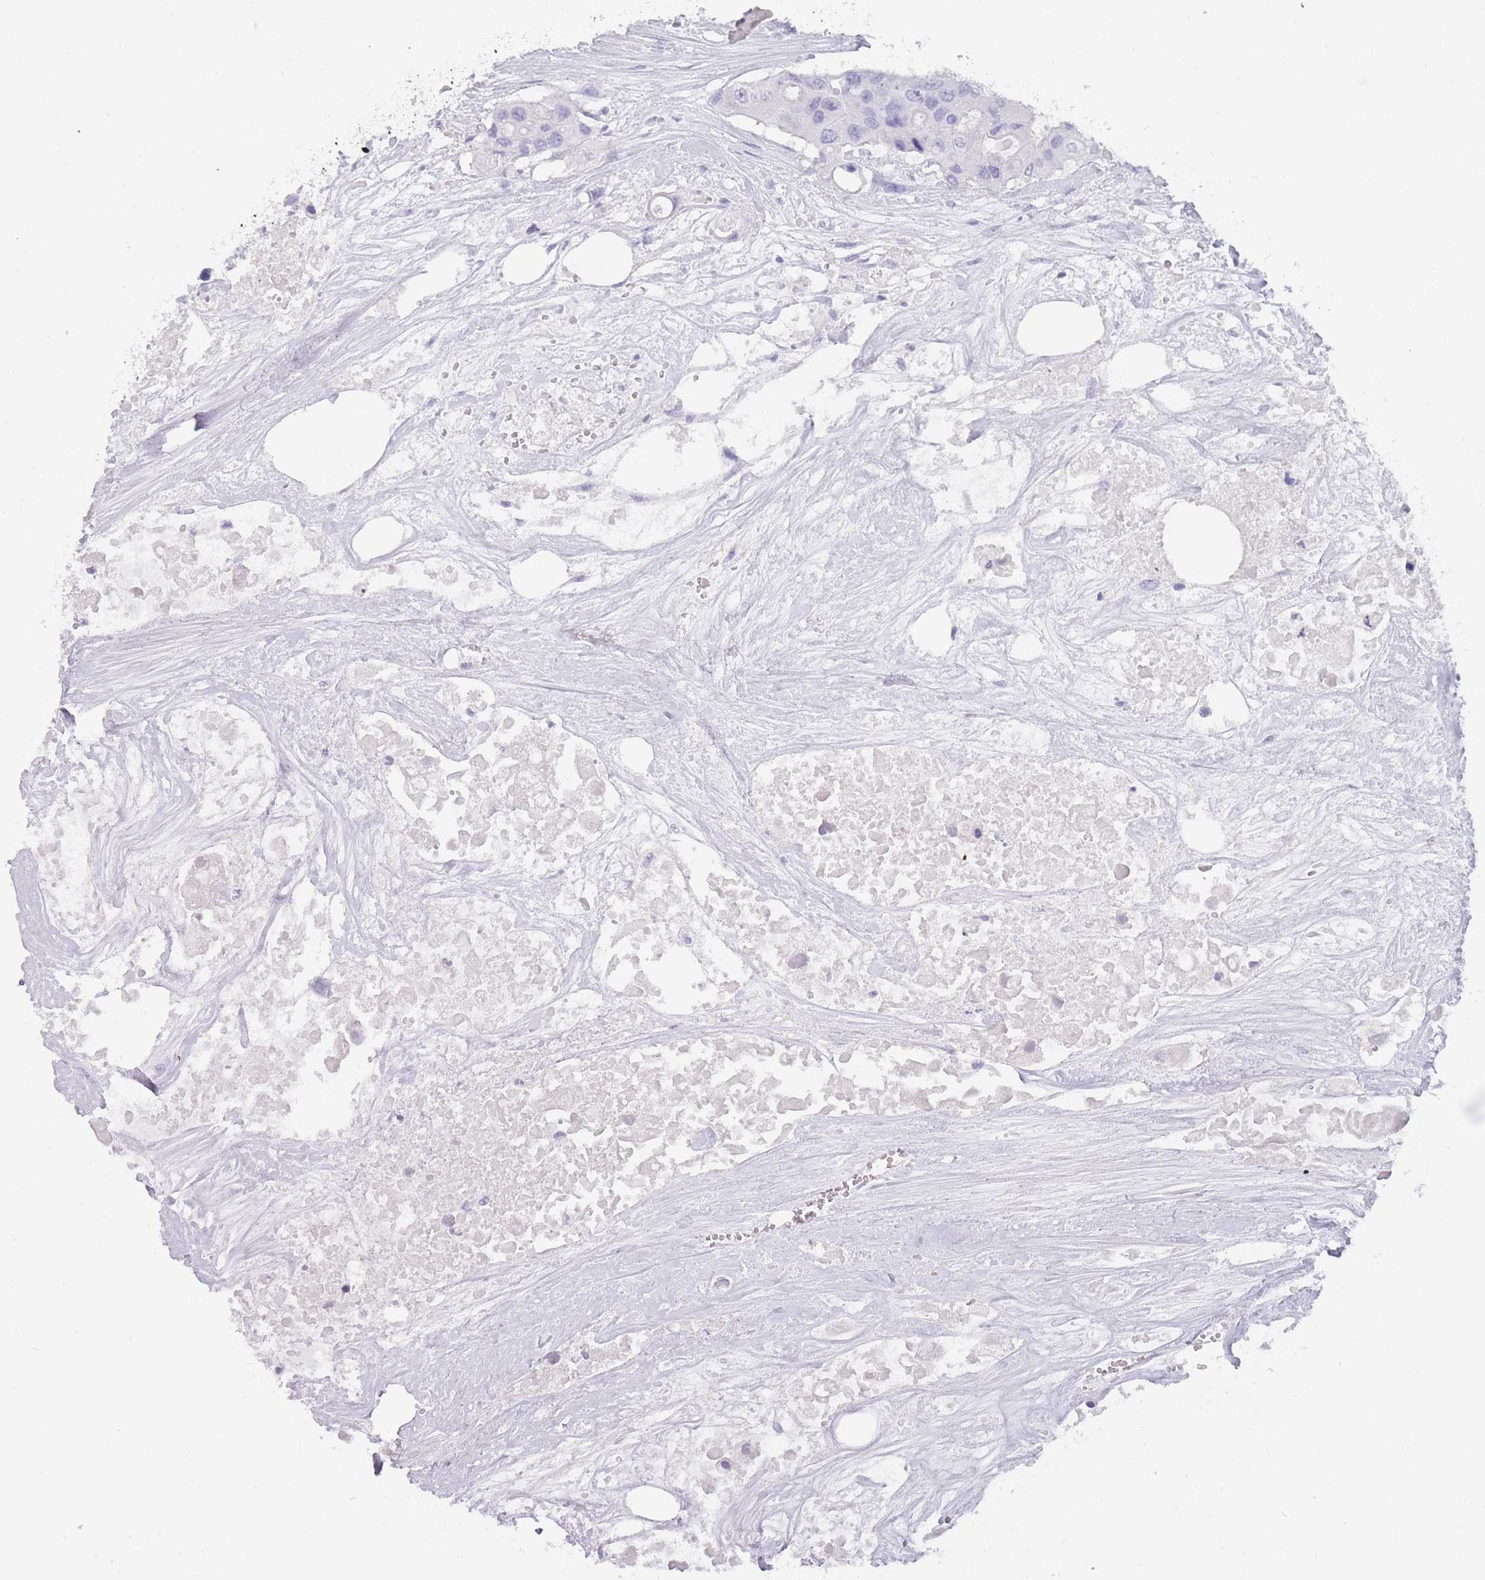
{"staining": {"intensity": "negative", "quantity": "none", "location": "none"}, "tissue": "colorectal cancer", "cell_type": "Tumor cells", "image_type": "cancer", "snomed": [{"axis": "morphology", "description": "Adenocarcinoma, NOS"}, {"axis": "topography", "description": "Colon"}], "caption": "The histopathology image reveals no staining of tumor cells in colorectal cancer.", "gene": "TCP11", "patient": {"sex": "male", "age": 77}}